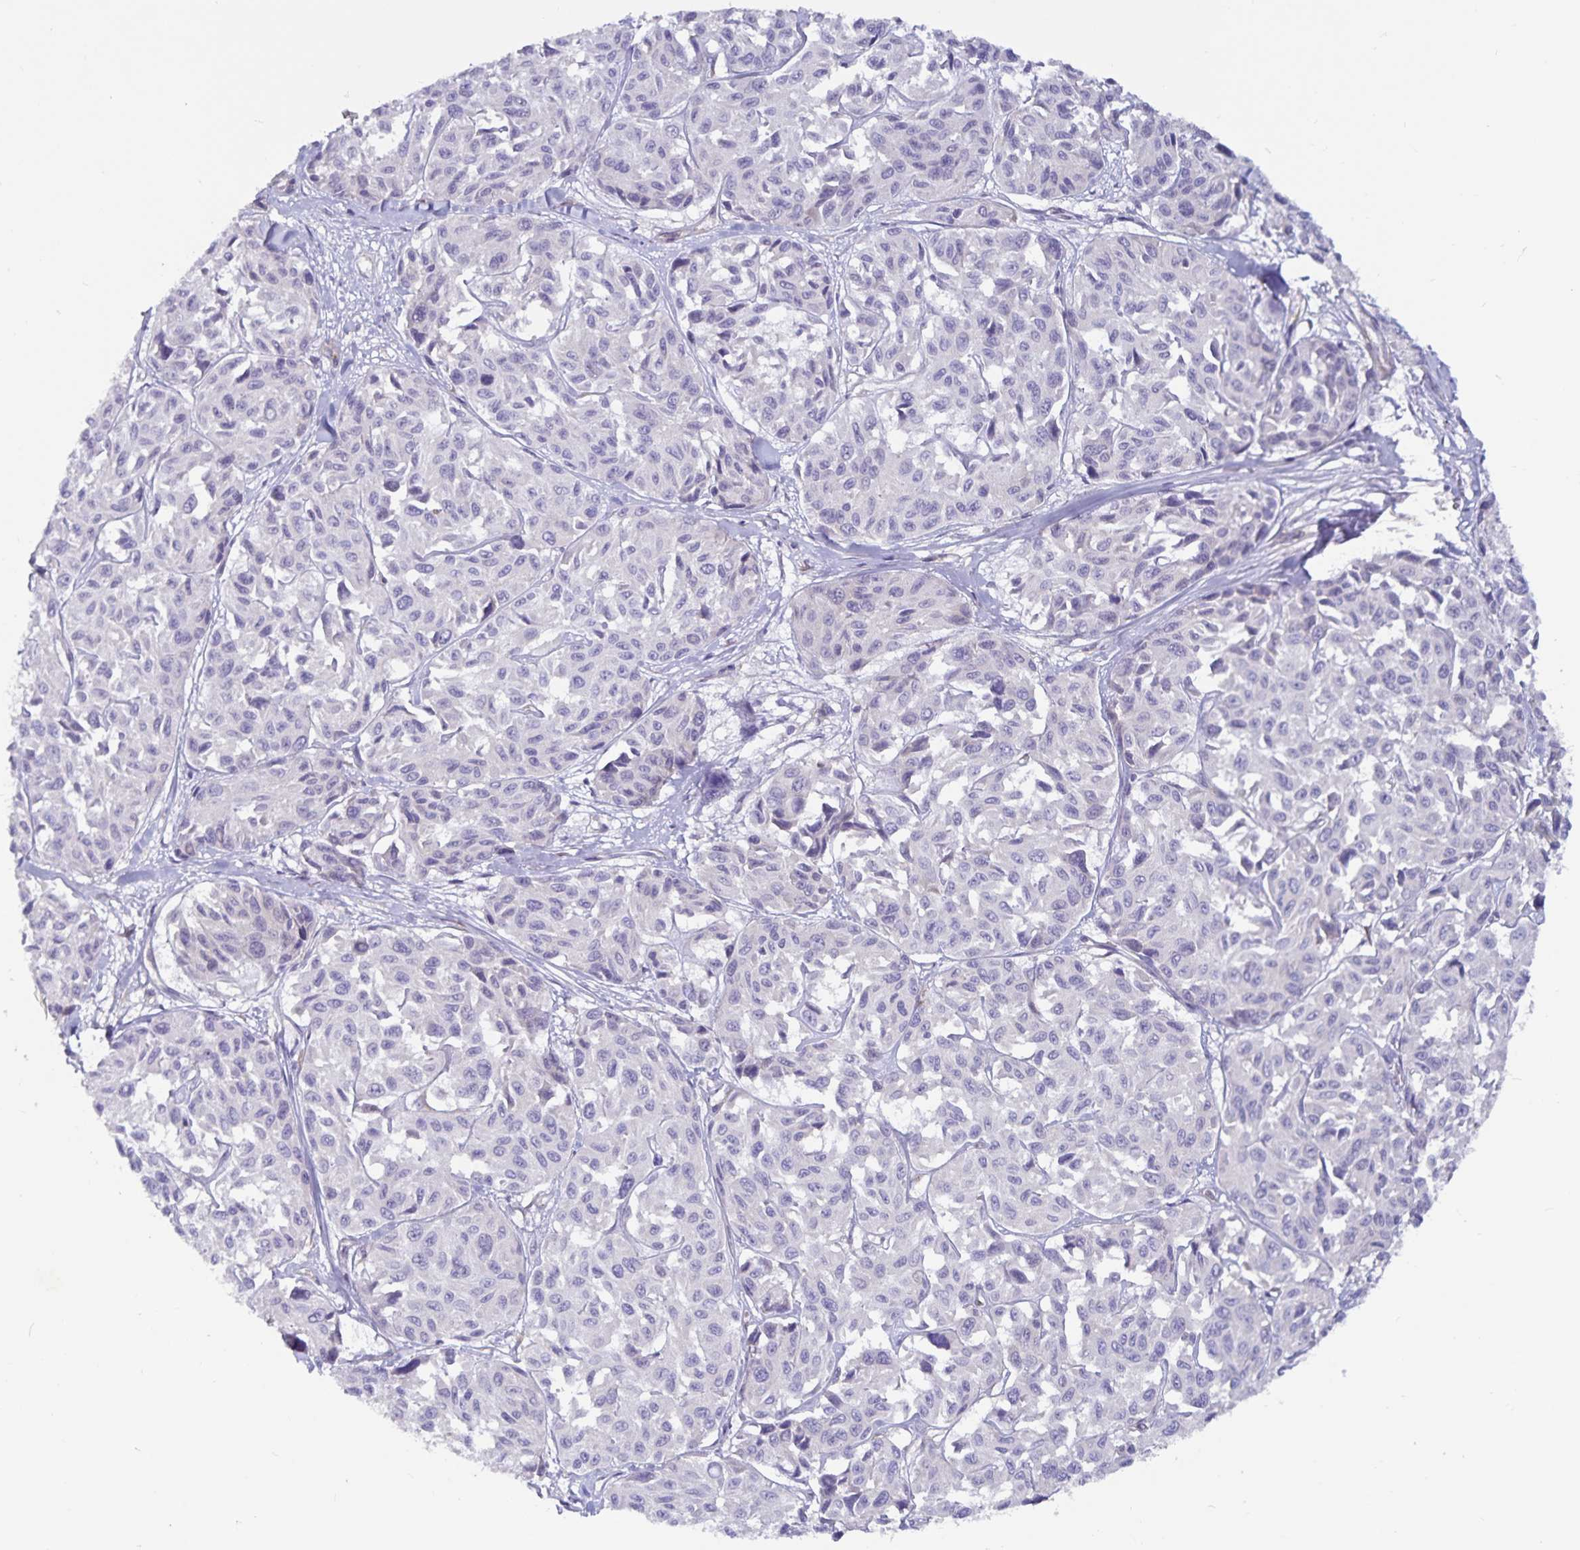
{"staining": {"intensity": "negative", "quantity": "none", "location": "none"}, "tissue": "melanoma", "cell_type": "Tumor cells", "image_type": "cancer", "snomed": [{"axis": "morphology", "description": "Malignant melanoma, NOS"}, {"axis": "topography", "description": "Skin"}], "caption": "IHC image of neoplastic tissue: human melanoma stained with DAB (3,3'-diaminobenzidine) exhibits no significant protein staining in tumor cells.", "gene": "FAM120A", "patient": {"sex": "female", "age": 66}}